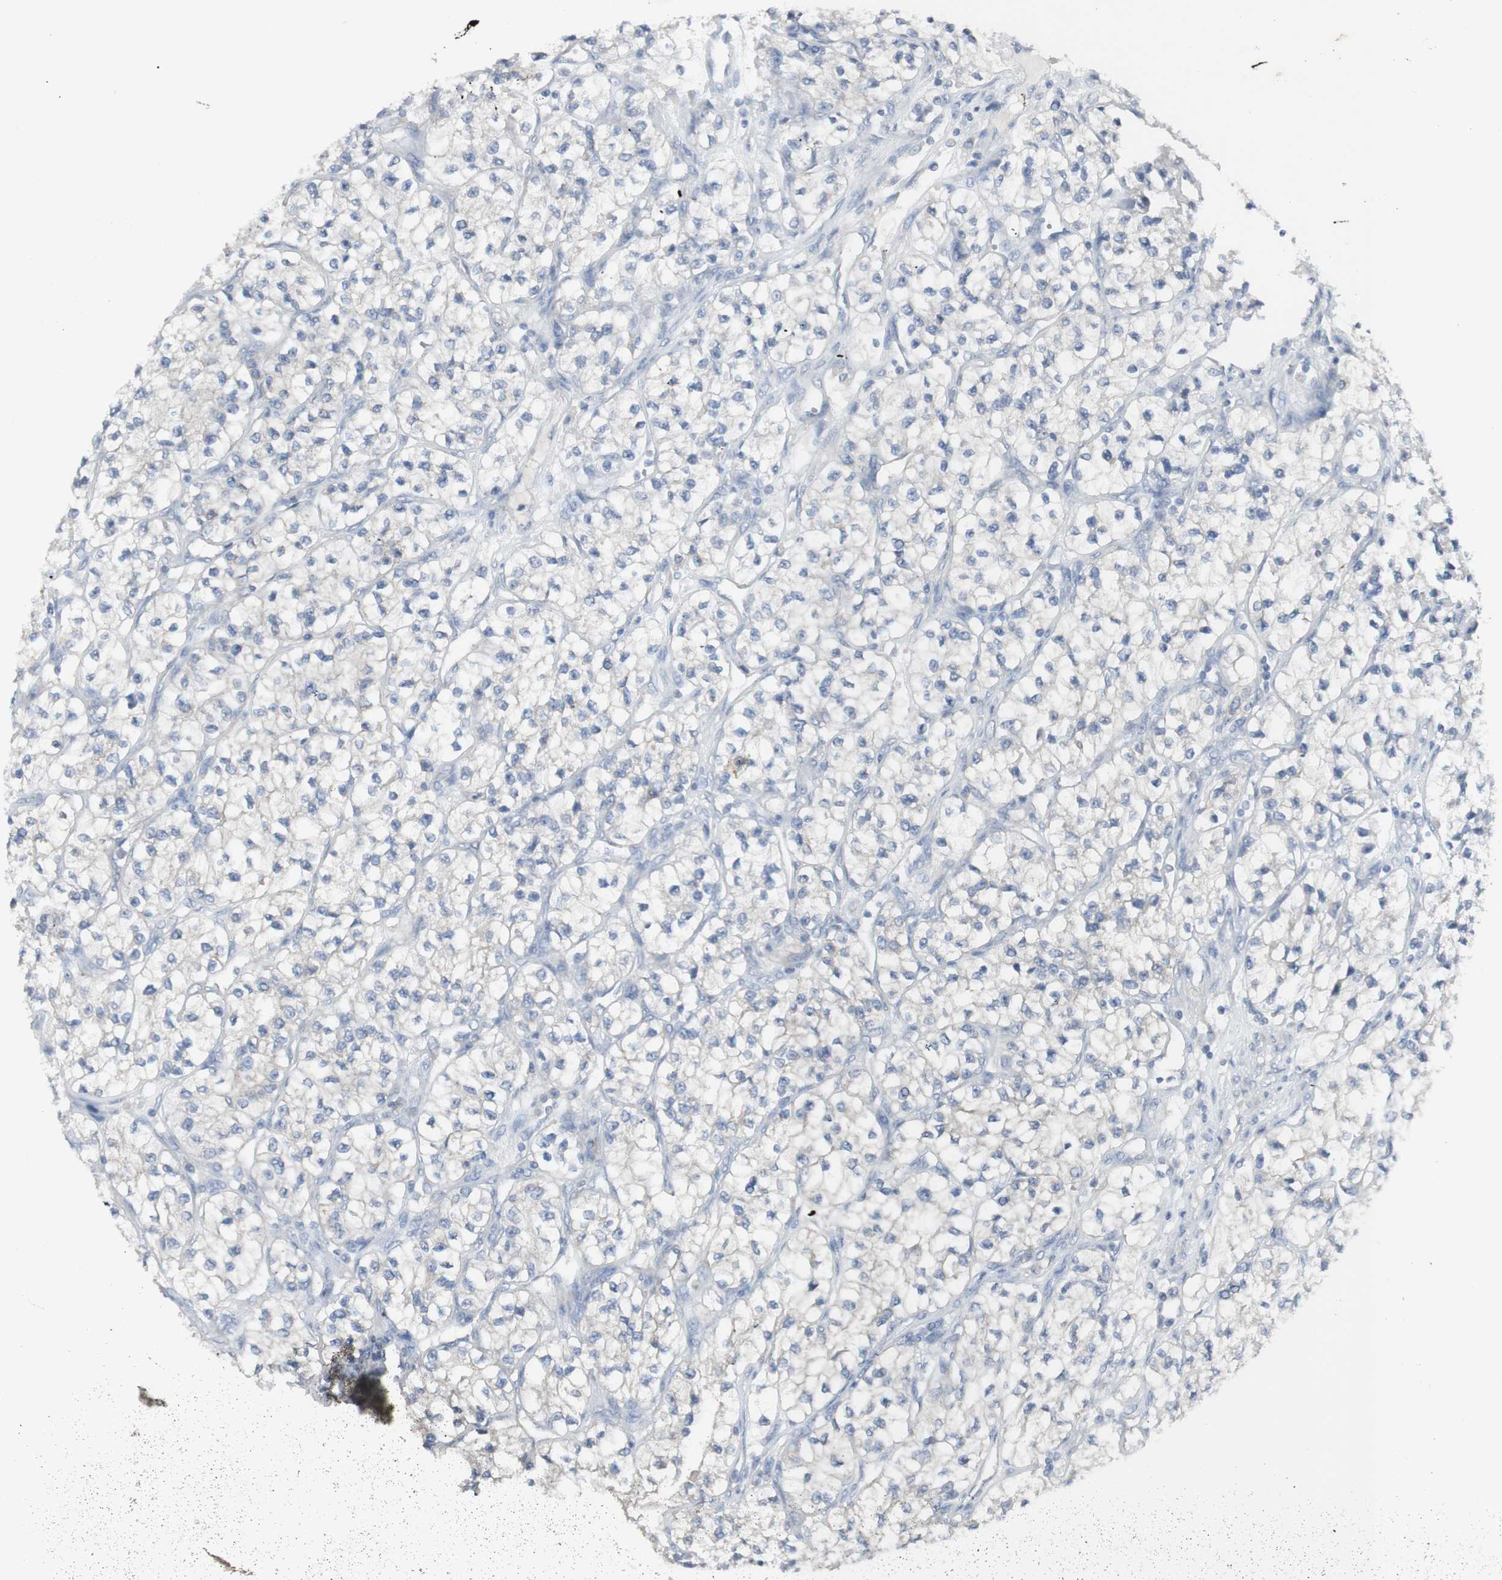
{"staining": {"intensity": "negative", "quantity": "none", "location": "none"}, "tissue": "renal cancer", "cell_type": "Tumor cells", "image_type": "cancer", "snomed": [{"axis": "morphology", "description": "Adenocarcinoma, NOS"}, {"axis": "topography", "description": "Kidney"}], "caption": "This is a image of IHC staining of renal cancer (adenocarcinoma), which shows no staining in tumor cells.", "gene": "CD207", "patient": {"sex": "female", "age": 57}}